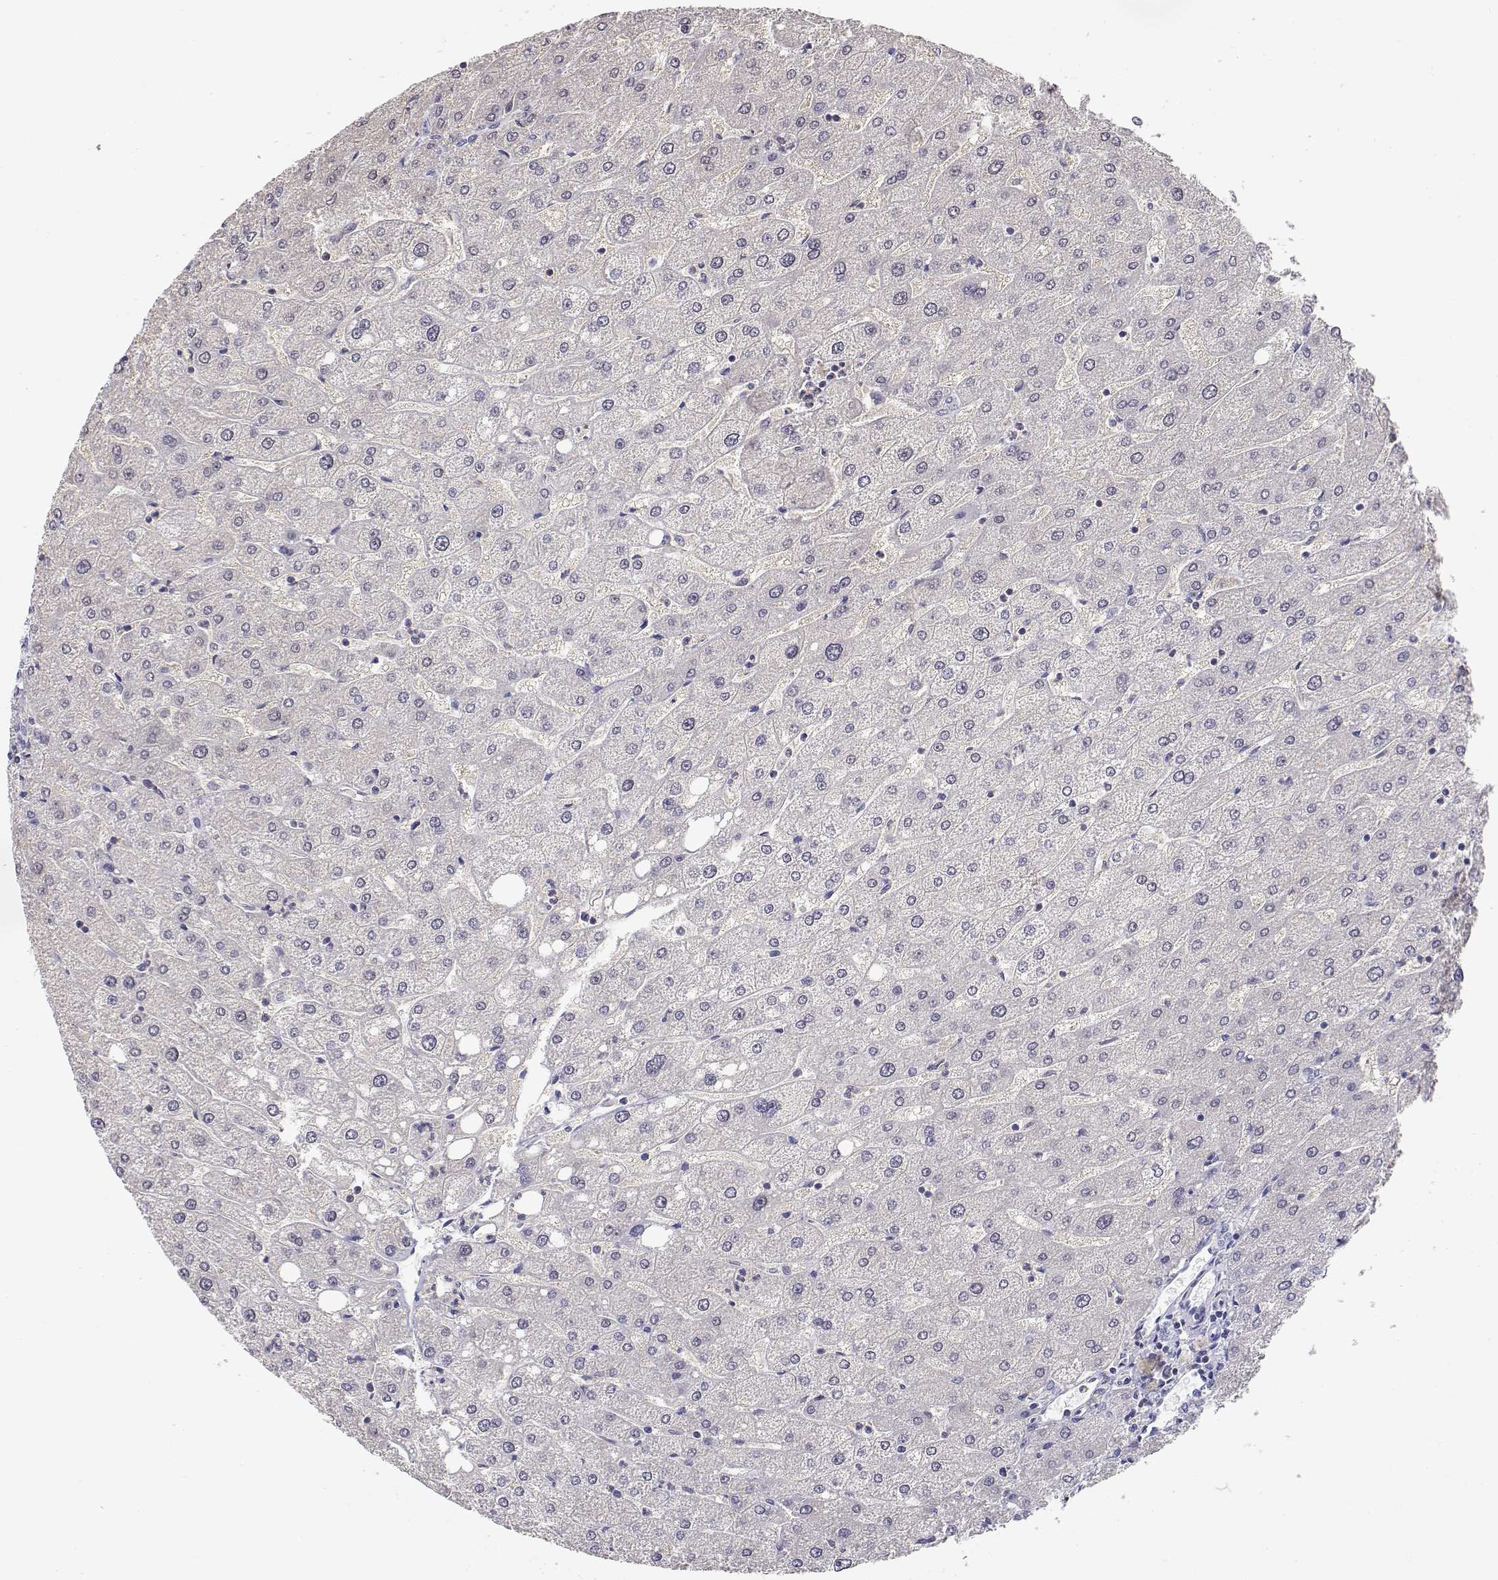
{"staining": {"intensity": "negative", "quantity": "none", "location": "none"}, "tissue": "liver", "cell_type": "Cholangiocytes", "image_type": "normal", "snomed": [{"axis": "morphology", "description": "Normal tissue, NOS"}, {"axis": "topography", "description": "Liver"}], "caption": "Liver stained for a protein using immunohistochemistry reveals no staining cholangiocytes.", "gene": "ADA", "patient": {"sex": "male", "age": 67}}